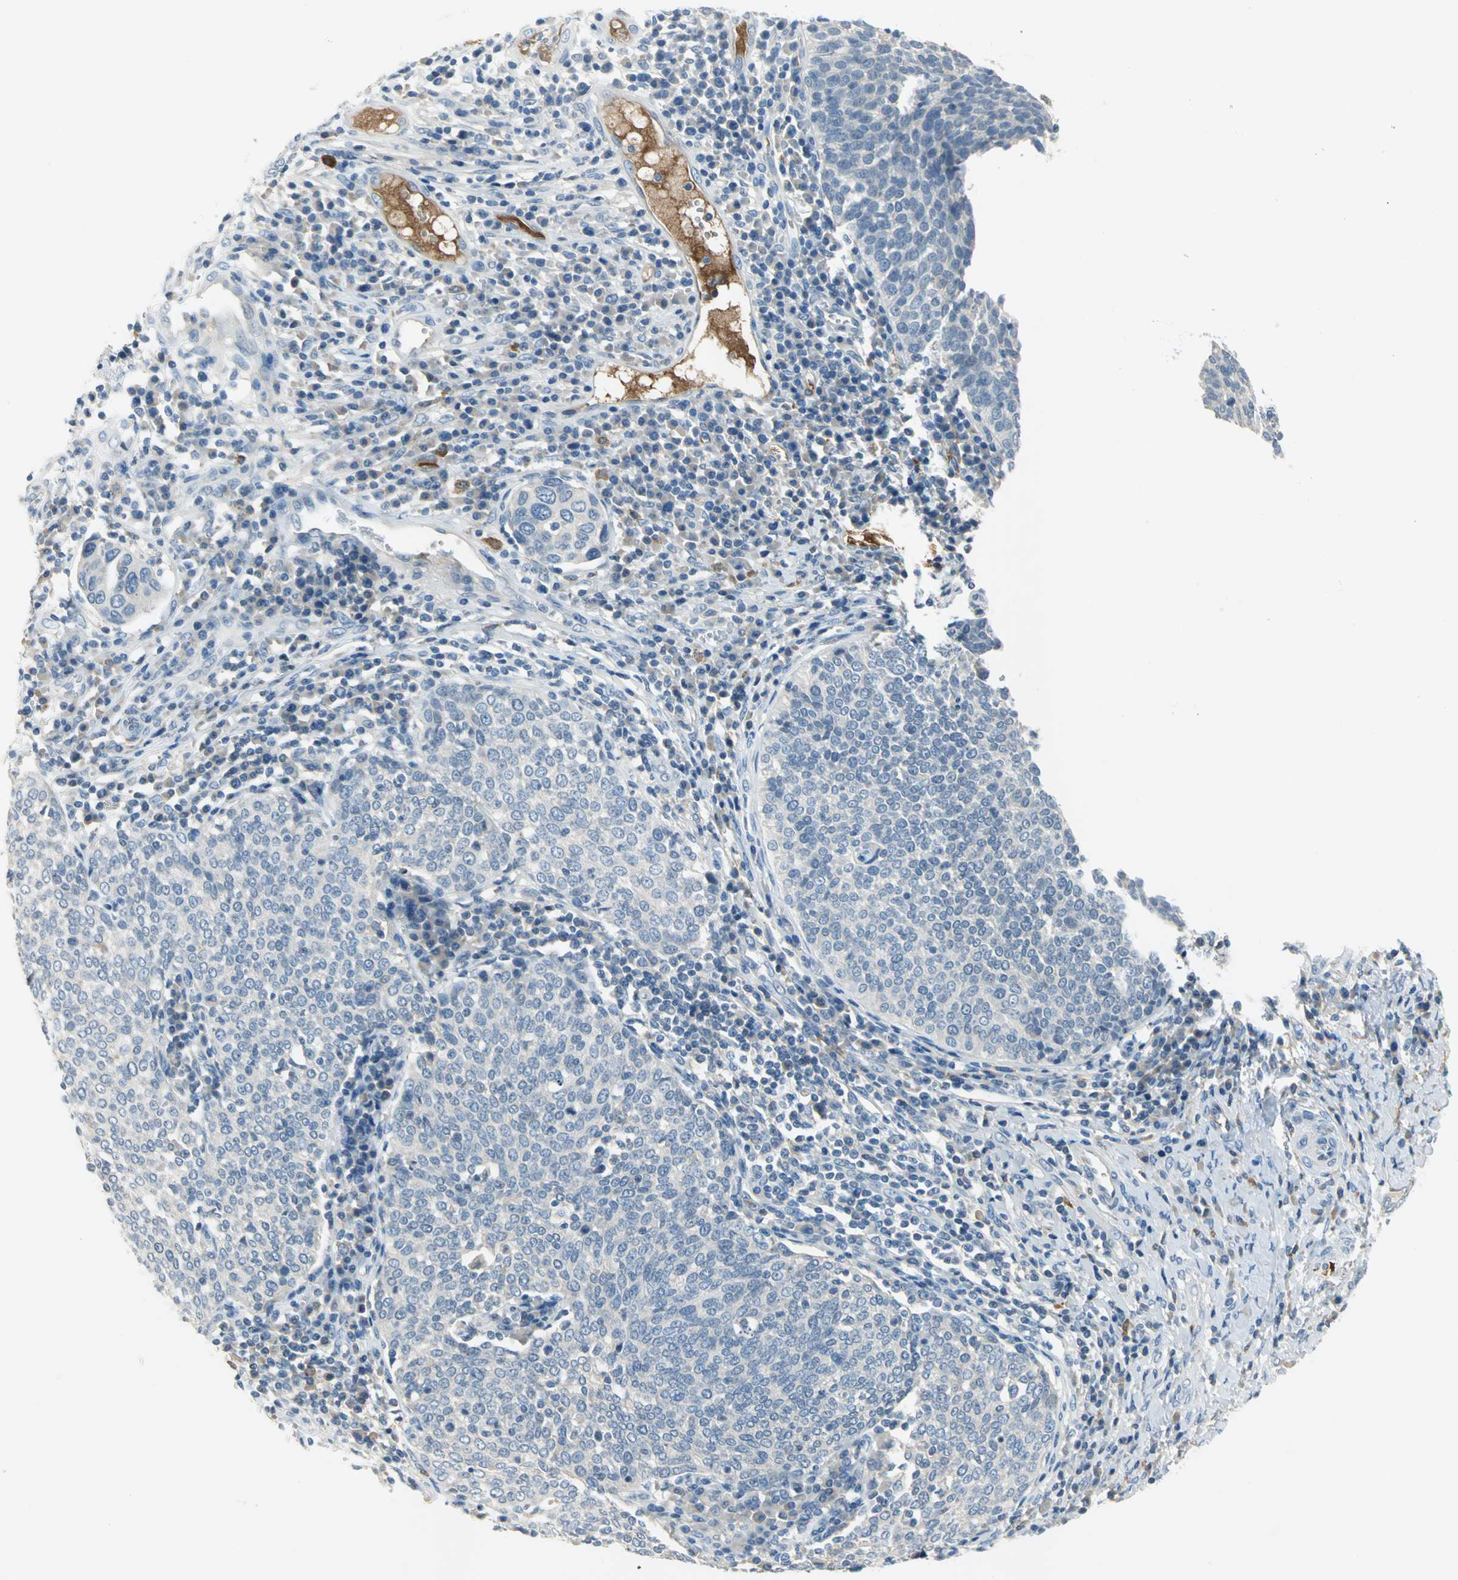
{"staining": {"intensity": "negative", "quantity": "none", "location": "none"}, "tissue": "cervical cancer", "cell_type": "Tumor cells", "image_type": "cancer", "snomed": [{"axis": "morphology", "description": "Squamous cell carcinoma, NOS"}, {"axis": "topography", "description": "Cervix"}], "caption": "DAB immunohistochemical staining of human cervical cancer exhibits no significant expression in tumor cells.", "gene": "ZIC1", "patient": {"sex": "female", "age": 40}}